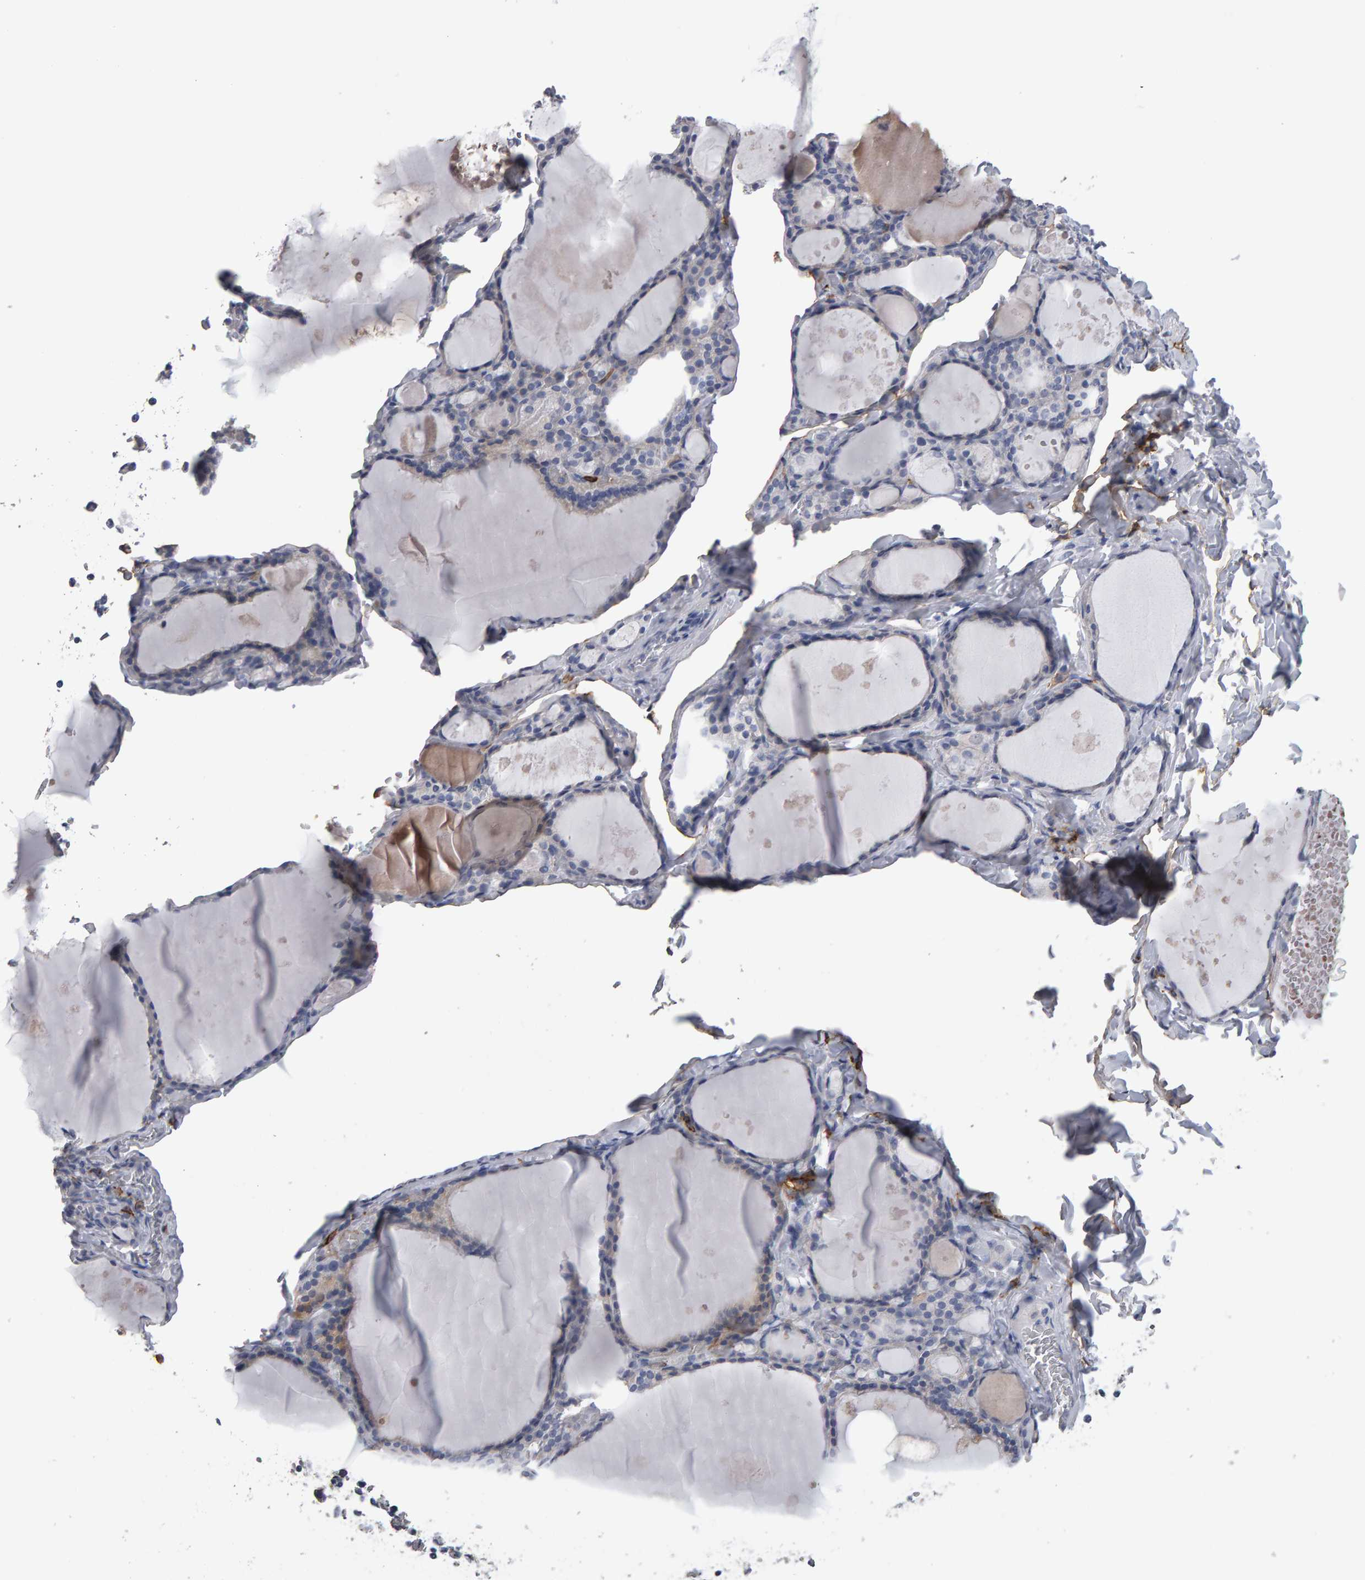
{"staining": {"intensity": "negative", "quantity": "none", "location": "none"}, "tissue": "thyroid gland", "cell_type": "Glandular cells", "image_type": "normal", "snomed": [{"axis": "morphology", "description": "Normal tissue, NOS"}, {"axis": "topography", "description": "Thyroid gland"}], "caption": "The image demonstrates no significant staining in glandular cells of thyroid gland.", "gene": "CD38", "patient": {"sex": "male", "age": 56}}